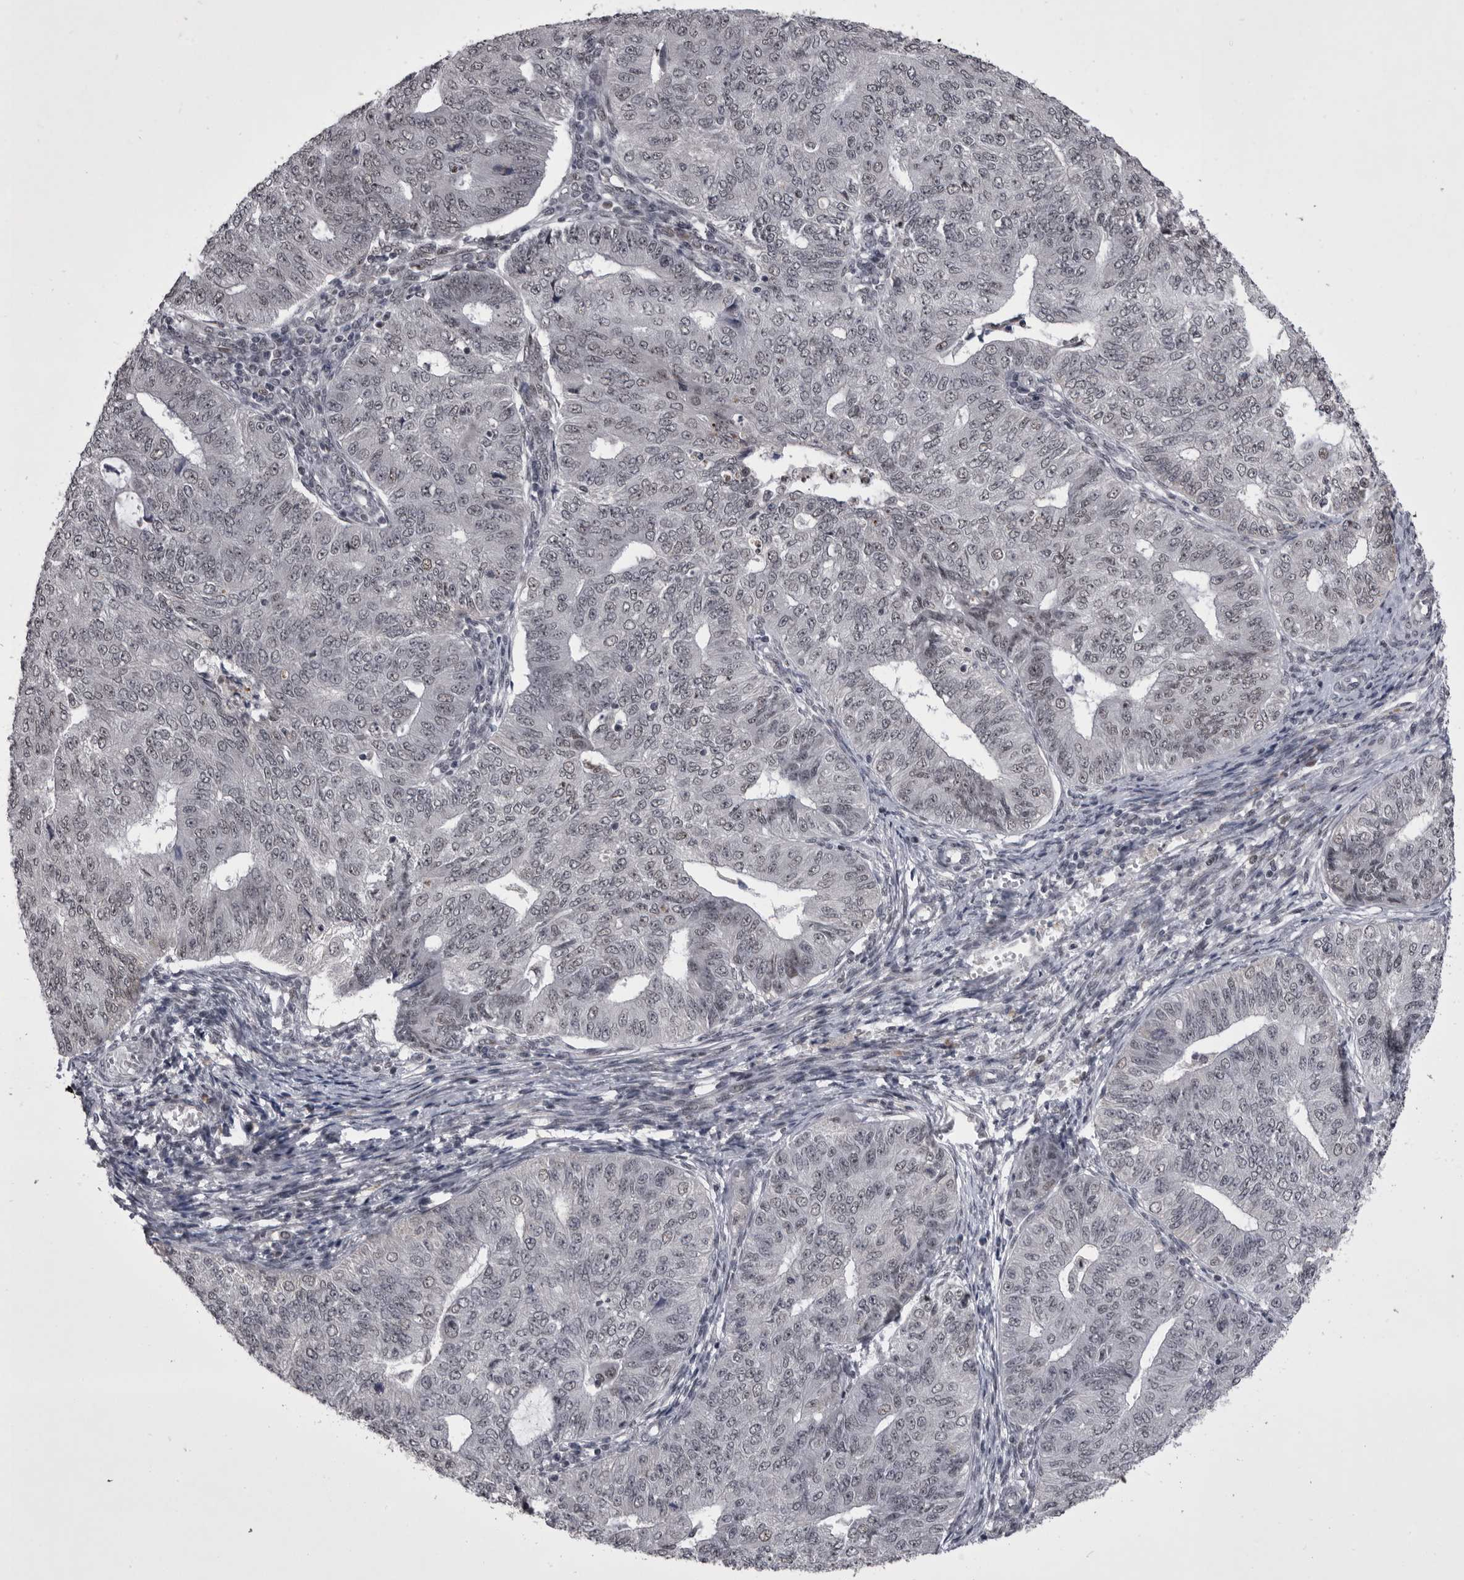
{"staining": {"intensity": "weak", "quantity": "<25%", "location": "nuclear"}, "tissue": "endometrial cancer", "cell_type": "Tumor cells", "image_type": "cancer", "snomed": [{"axis": "morphology", "description": "Adenocarcinoma, NOS"}, {"axis": "topography", "description": "Endometrium"}], "caption": "IHC photomicrograph of endometrial adenocarcinoma stained for a protein (brown), which shows no staining in tumor cells.", "gene": "PRPF3", "patient": {"sex": "female", "age": 32}}